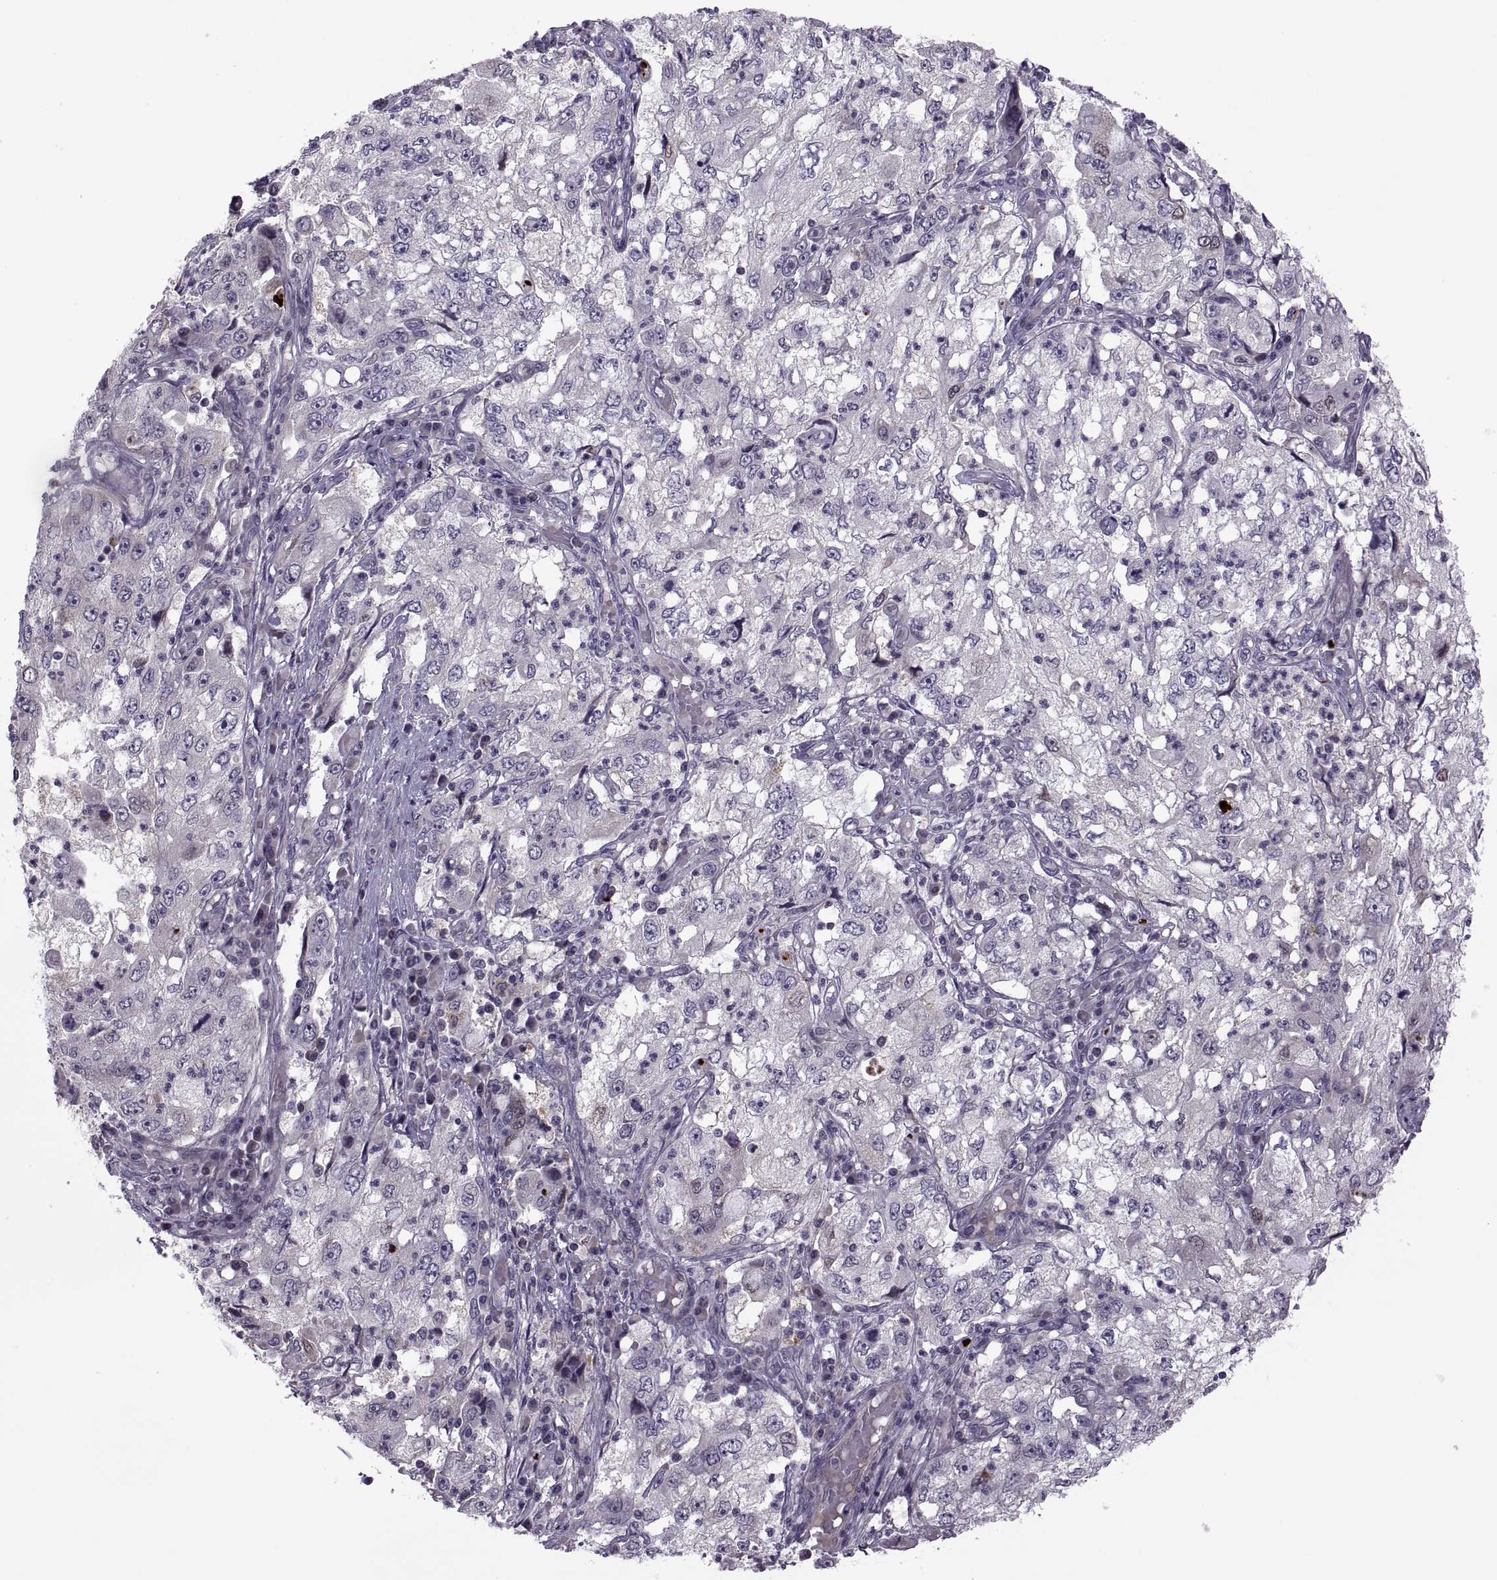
{"staining": {"intensity": "negative", "quantity": "none", "location": "none"}, "tissue": "cervical cancer", "cell_type": "Tumor cells", "image_type": "cancer", "snomed": [{"axis": "morphology", "description": "Squamous cell carcinoma, NOS"}, {"axis": "topography", "description": "Cervix"}], "caption": "The histopathology image demonstrates no staining of tumor cells in squamous cell carcinoma (cervical).", "gene": "ODF3", "patient": {"sex": "female", "age": 36}}